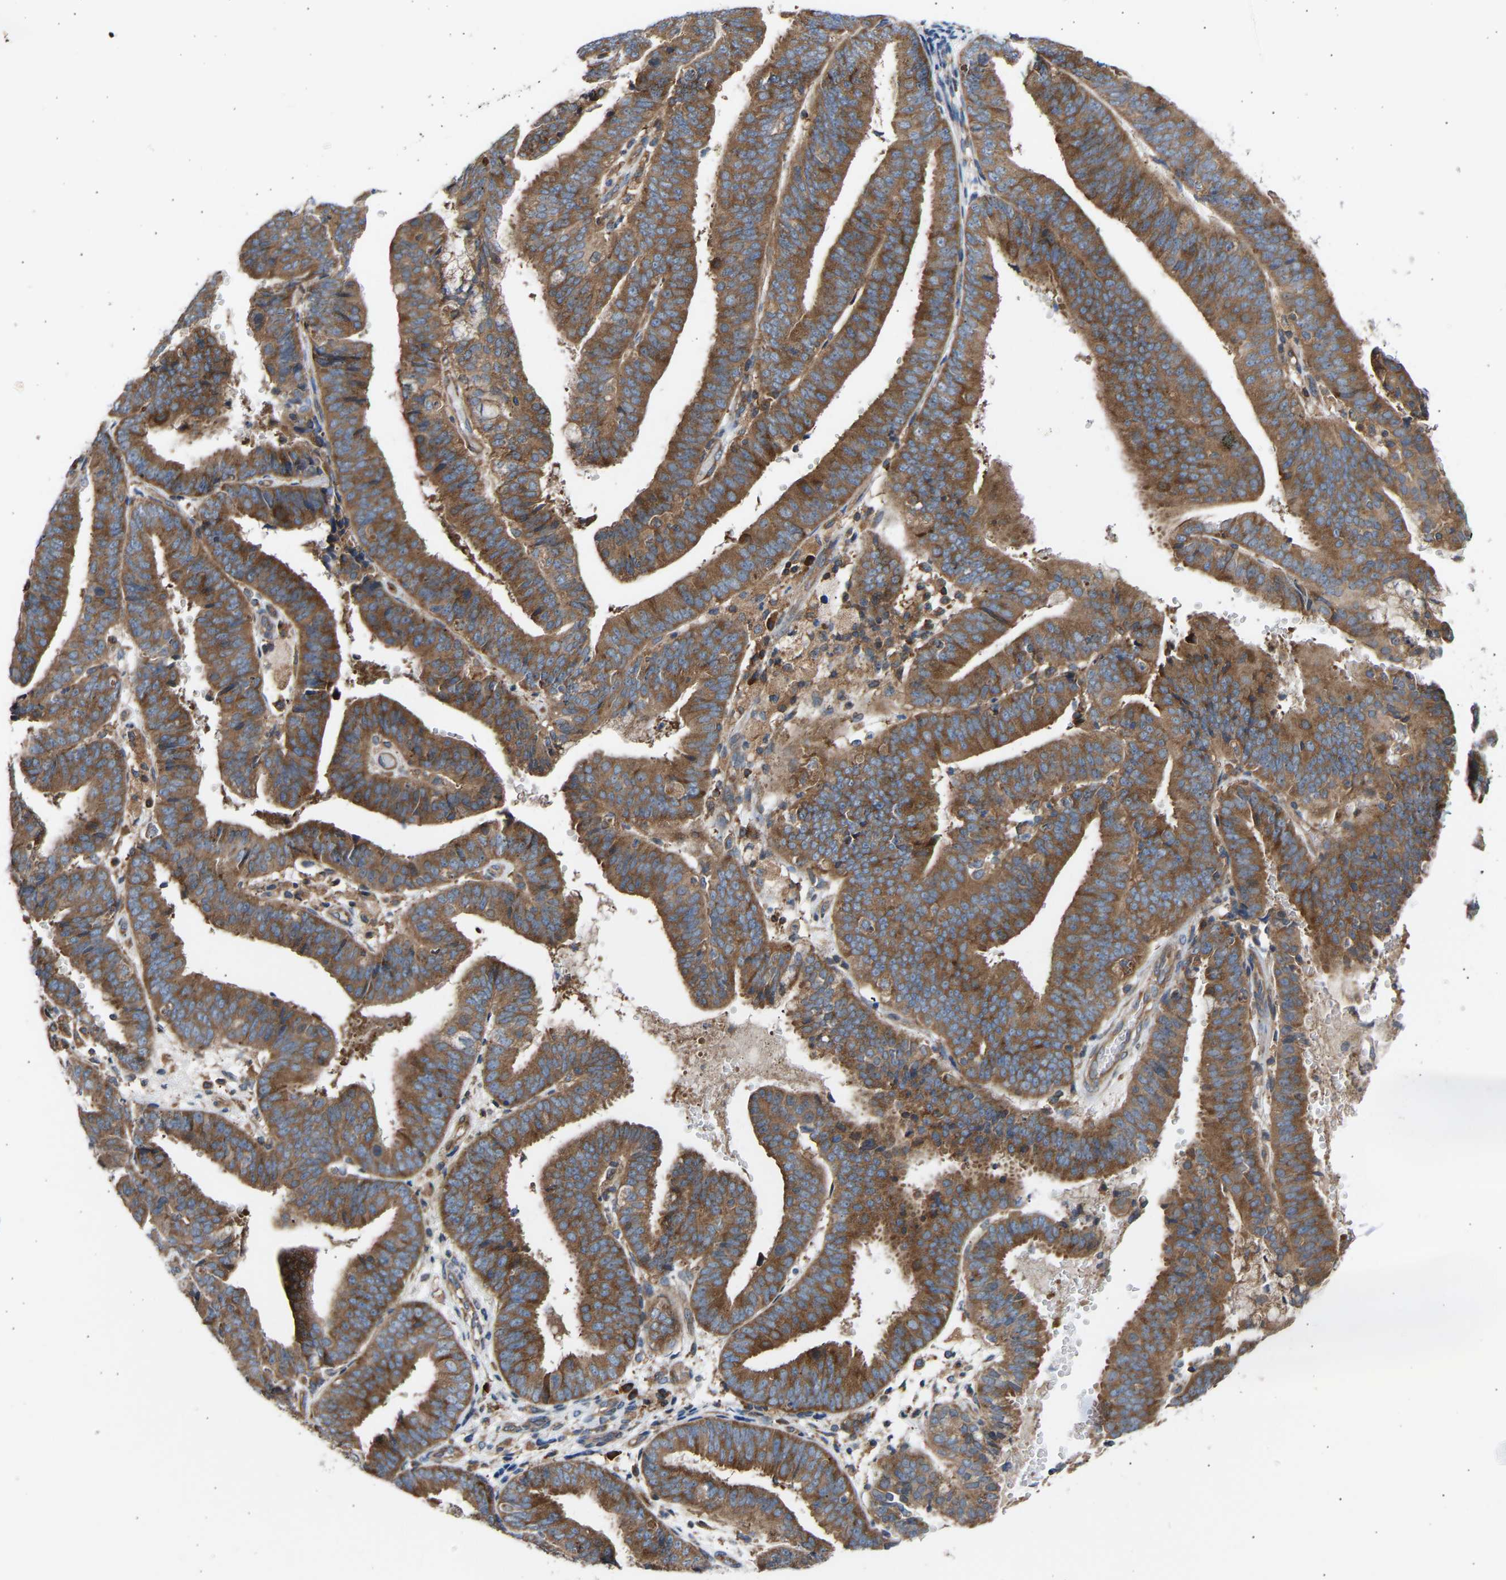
{"staining": {"intensity": "strong", "quantity": ">75%", "location": "cytoplasmic/membranous"}, "tissue": "endometrial cancer", "cell_type": "Tumor cells", "image_type": "cancer", "snomed": [{"axis": "morphology", "description": "Adenocarcinoma, NOS"}, {"axis": "topography", "description": "Endometrium"}], "caption": "The micrograph exhibits staining of endometrial adenocarcinoma, revealing strong cytoplasmic/membranous protein expression (brown color) within tumor cells. (DAB IHC with brightfield microscopy, high magnification).", "gene": "GCN1", "patient": {"sex": "female", "age": 63}}